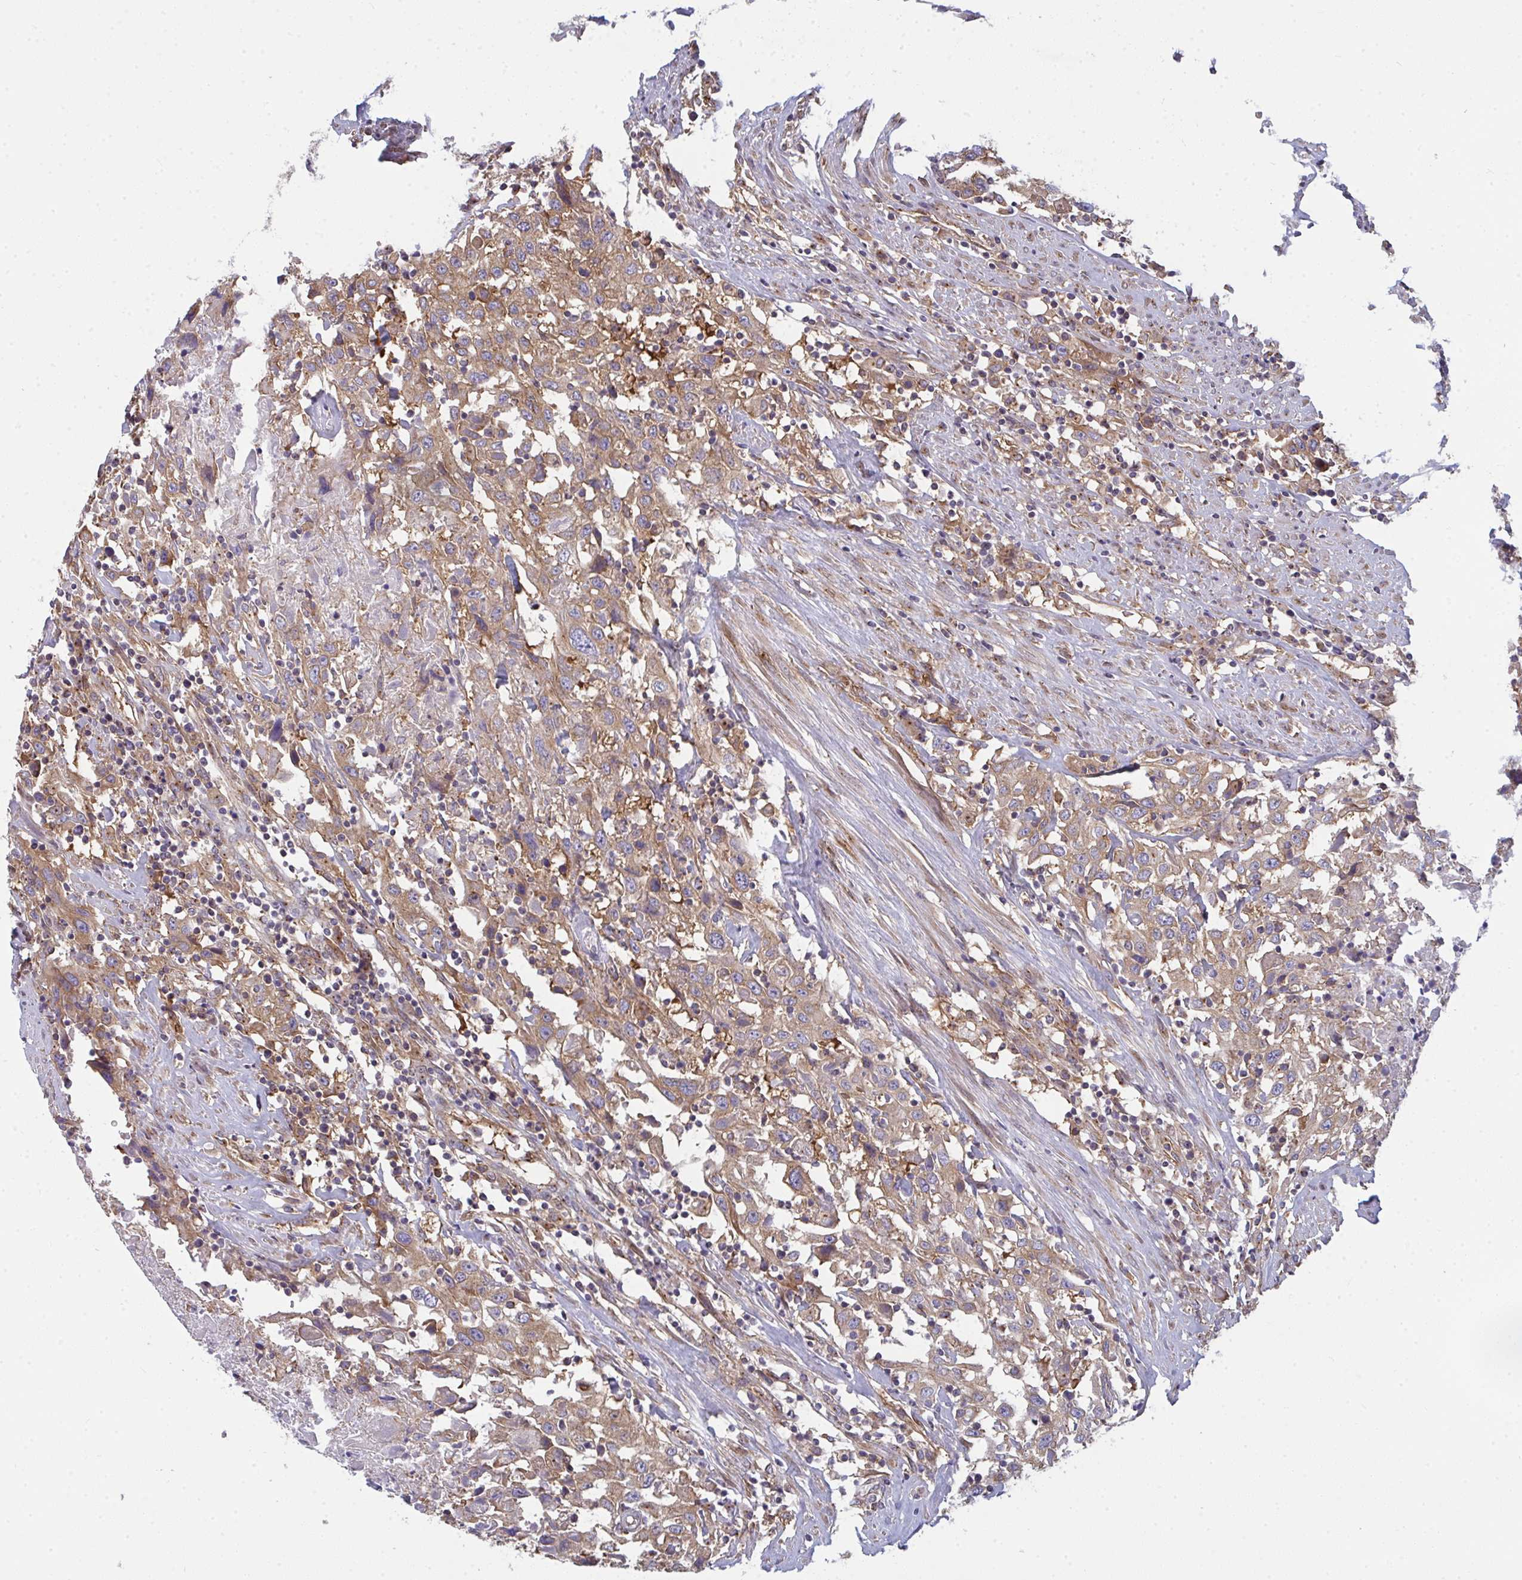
{"staining": {"intensity": "moderate", "quantity": ">75%", "location": "cytoplasmic/membranous"}, "tissue": "urothelial cancer", "cell_type": "Tumor cells", "image_type": "cancer", "snomed": [{"axis": "morphology", "description": "Urothelial carcinoma, High grade"}, {"axis": "topography", "description": "Urinary bladder"}], "caption": "Urothelial carcinoma (high-grade) tissue displays moderate cytoplasmic/membranous positivity in approximately >75% of tumor cells, visualized by immunohistochemistry.", "gene": "DYNC1I2", "patient": {"sex": "male", "age": 61}}